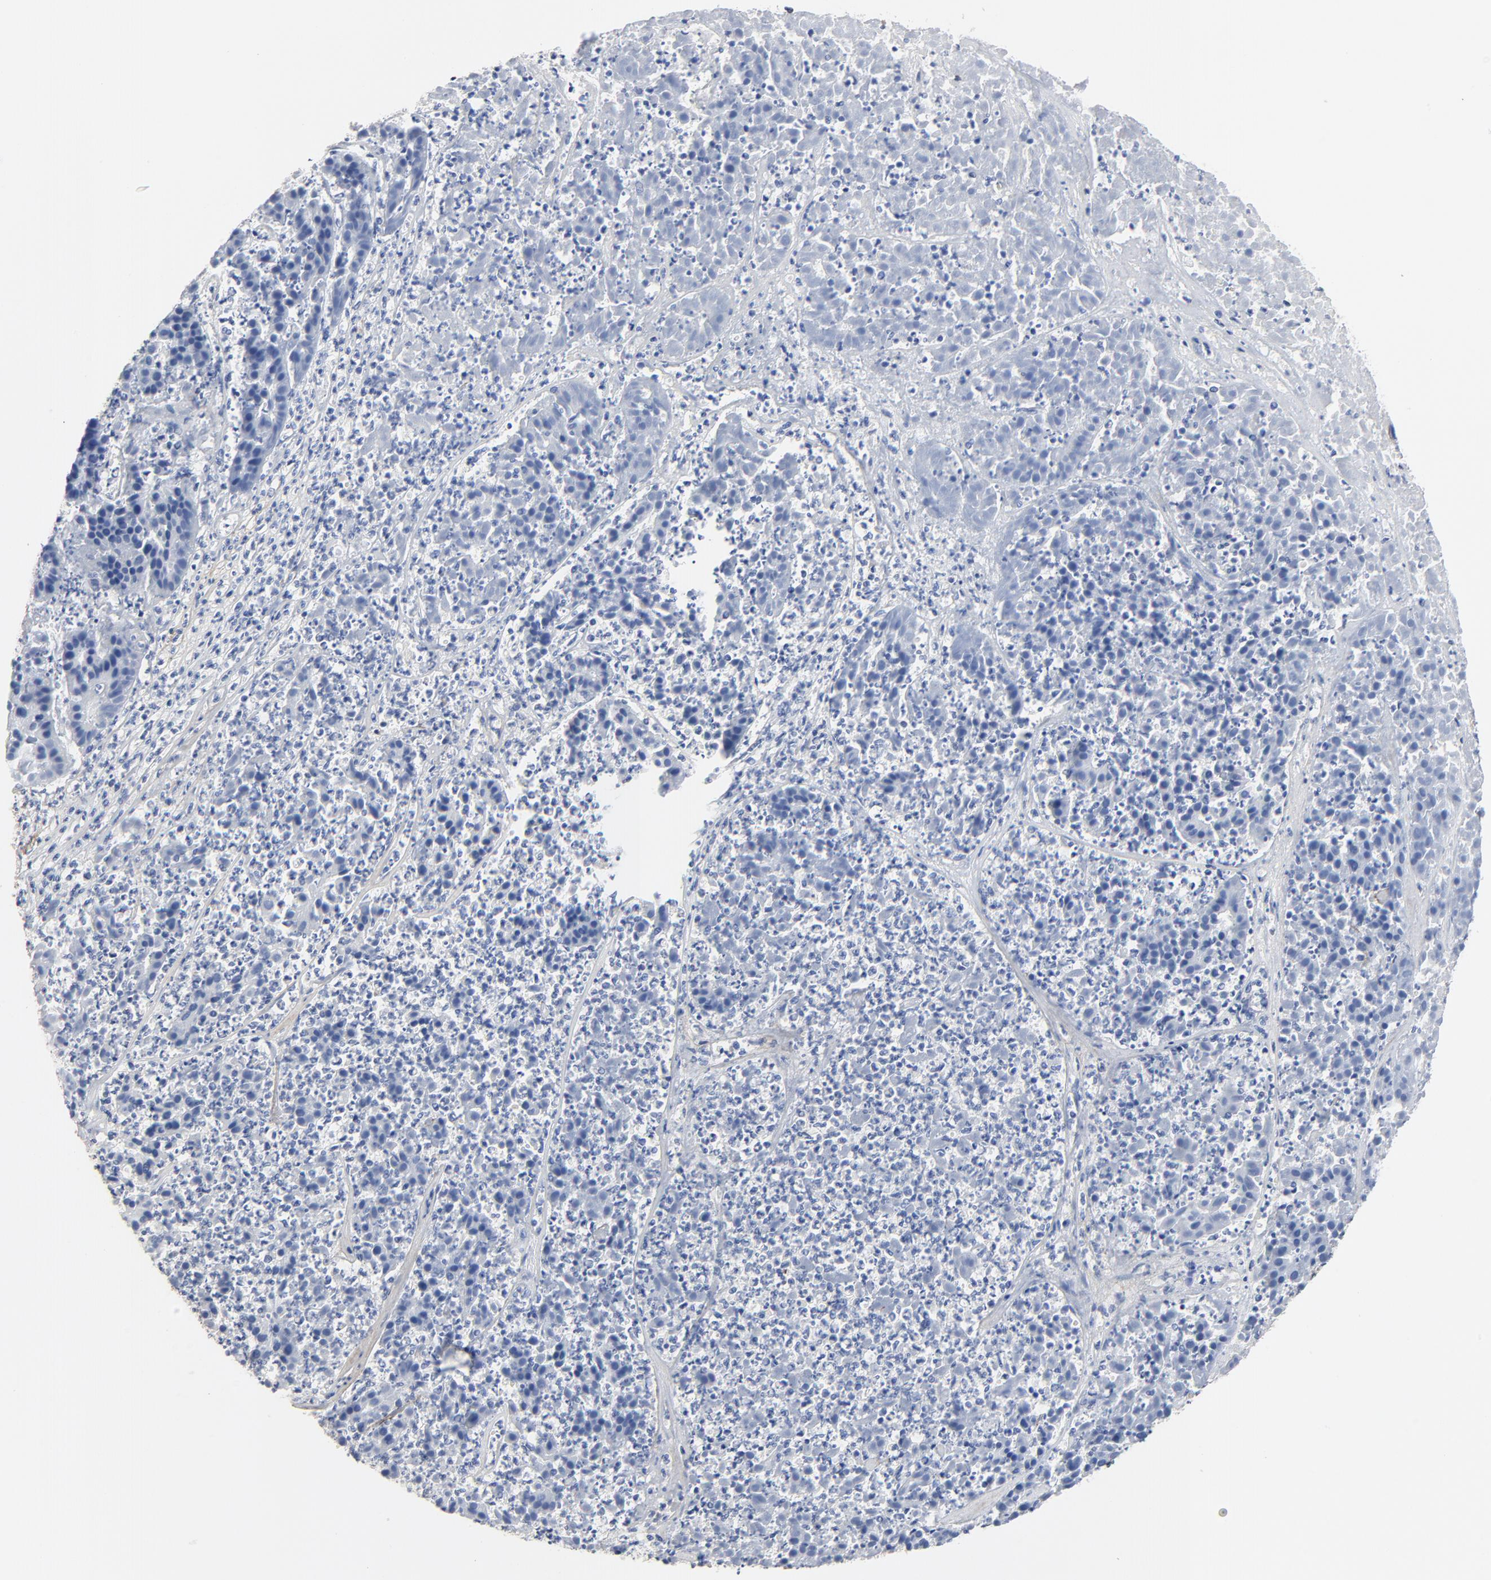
{"staining": {"intensity": "negative", "quantity": "none", "location": "none"}, "tissue": "pancreatic cancer", "cell_type": "Tumor cells", "image_type": "cancer", "snomed": [{"axis": "morphology", "description": "Adenocarcinoma, NOS"}, {"axis": "topography", "description": "Pancreas"}], "caption": "DAB (3,3'-diaminobenzidine) immunohistochemical staining of human pancreatic cancer reveals no significant expression in tumor cells.", "gene": "SKAP1", "patient": {"sex": "male", "age": 50}}